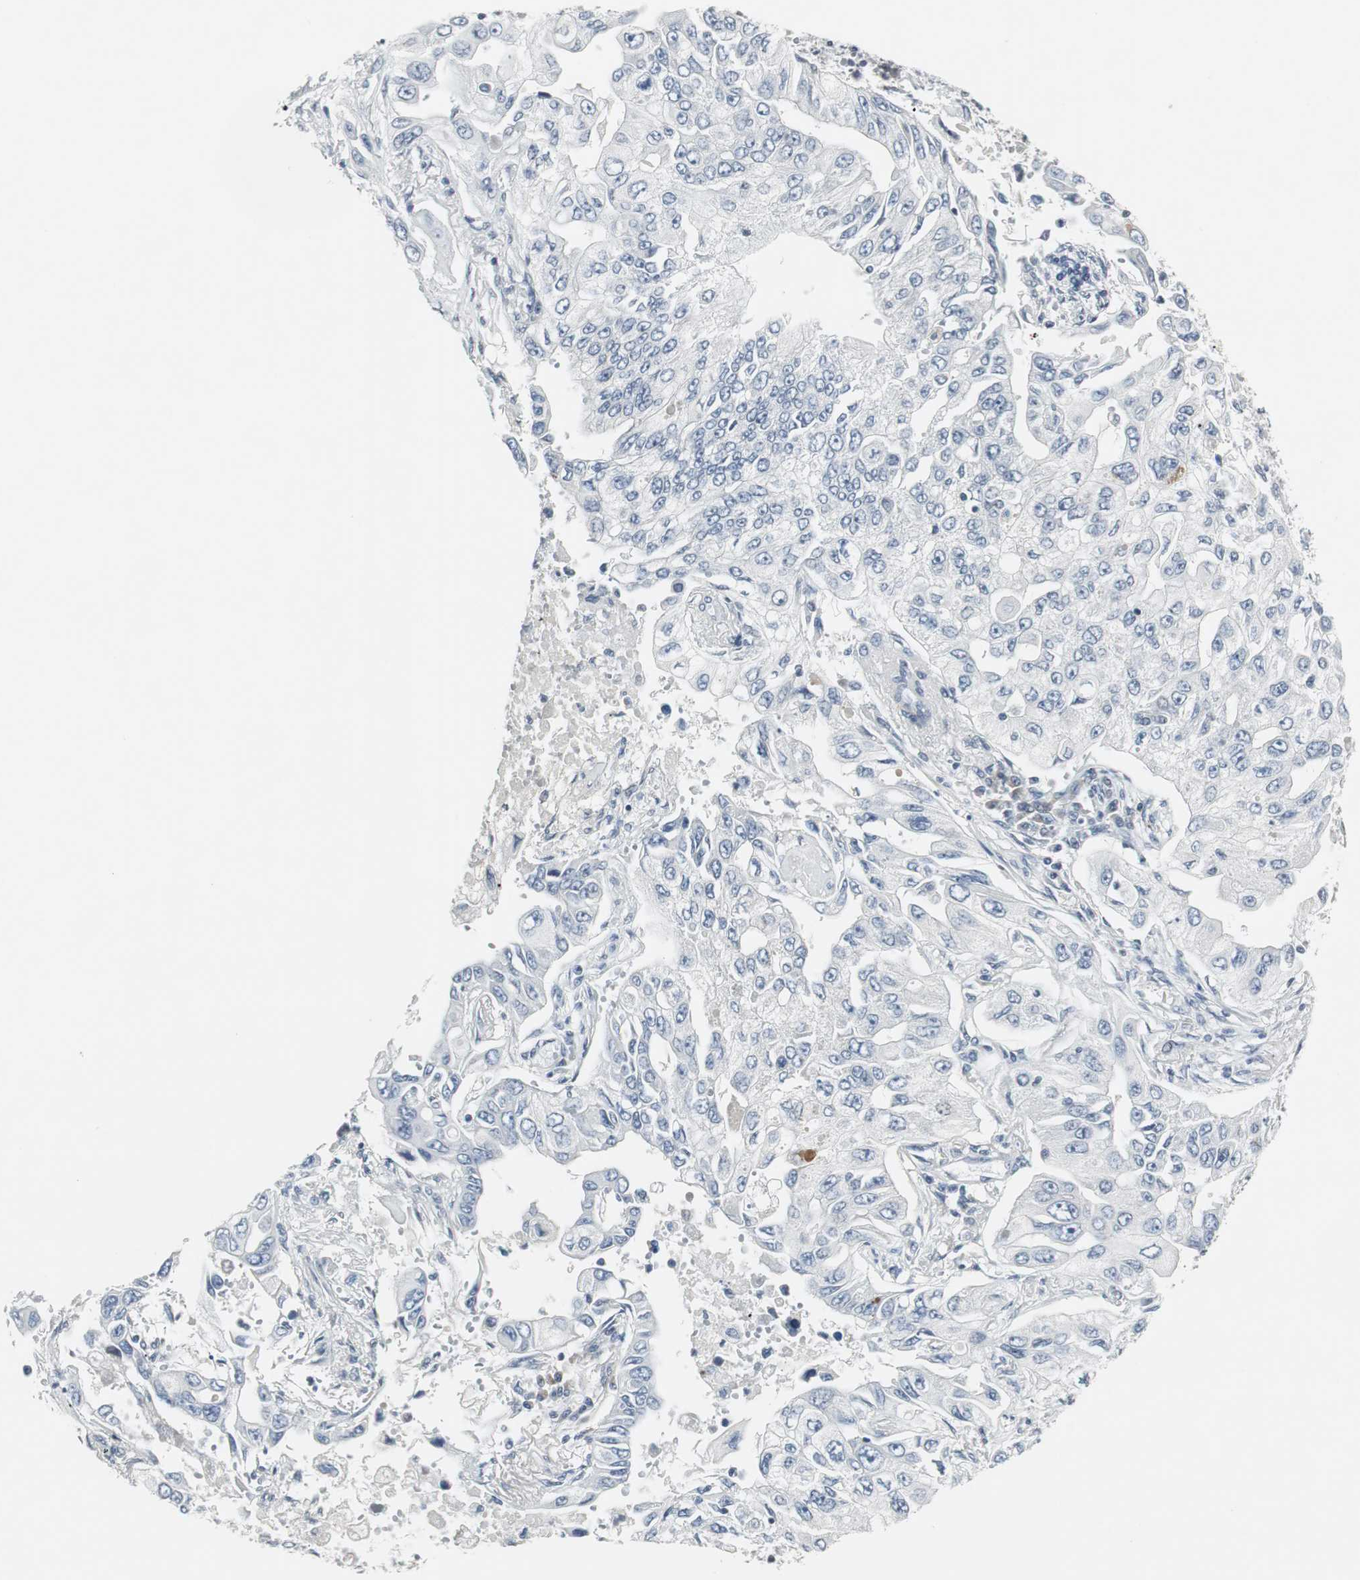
{"staining": {"intensity": "negative", "quantity": "none", "location": "none"}, "tissue": "lung cancer", "cell_type": "Tumor cells", "image_type": "cancer", "snomed": [{"axis": "morphology", "description": "Adenocarcinoma, NOS"}, {"axis": "topography", "description": "Lung"}], "caption": "High magnification brightfield microscopy of lung cancer (adenocarcinoma) stained with DAB (brown) and counterstained with hematoxylin (blue): tumor cells show no significant positivity.", "gene": "ELK1", "patient": {"sex": "male", "age": 84}}